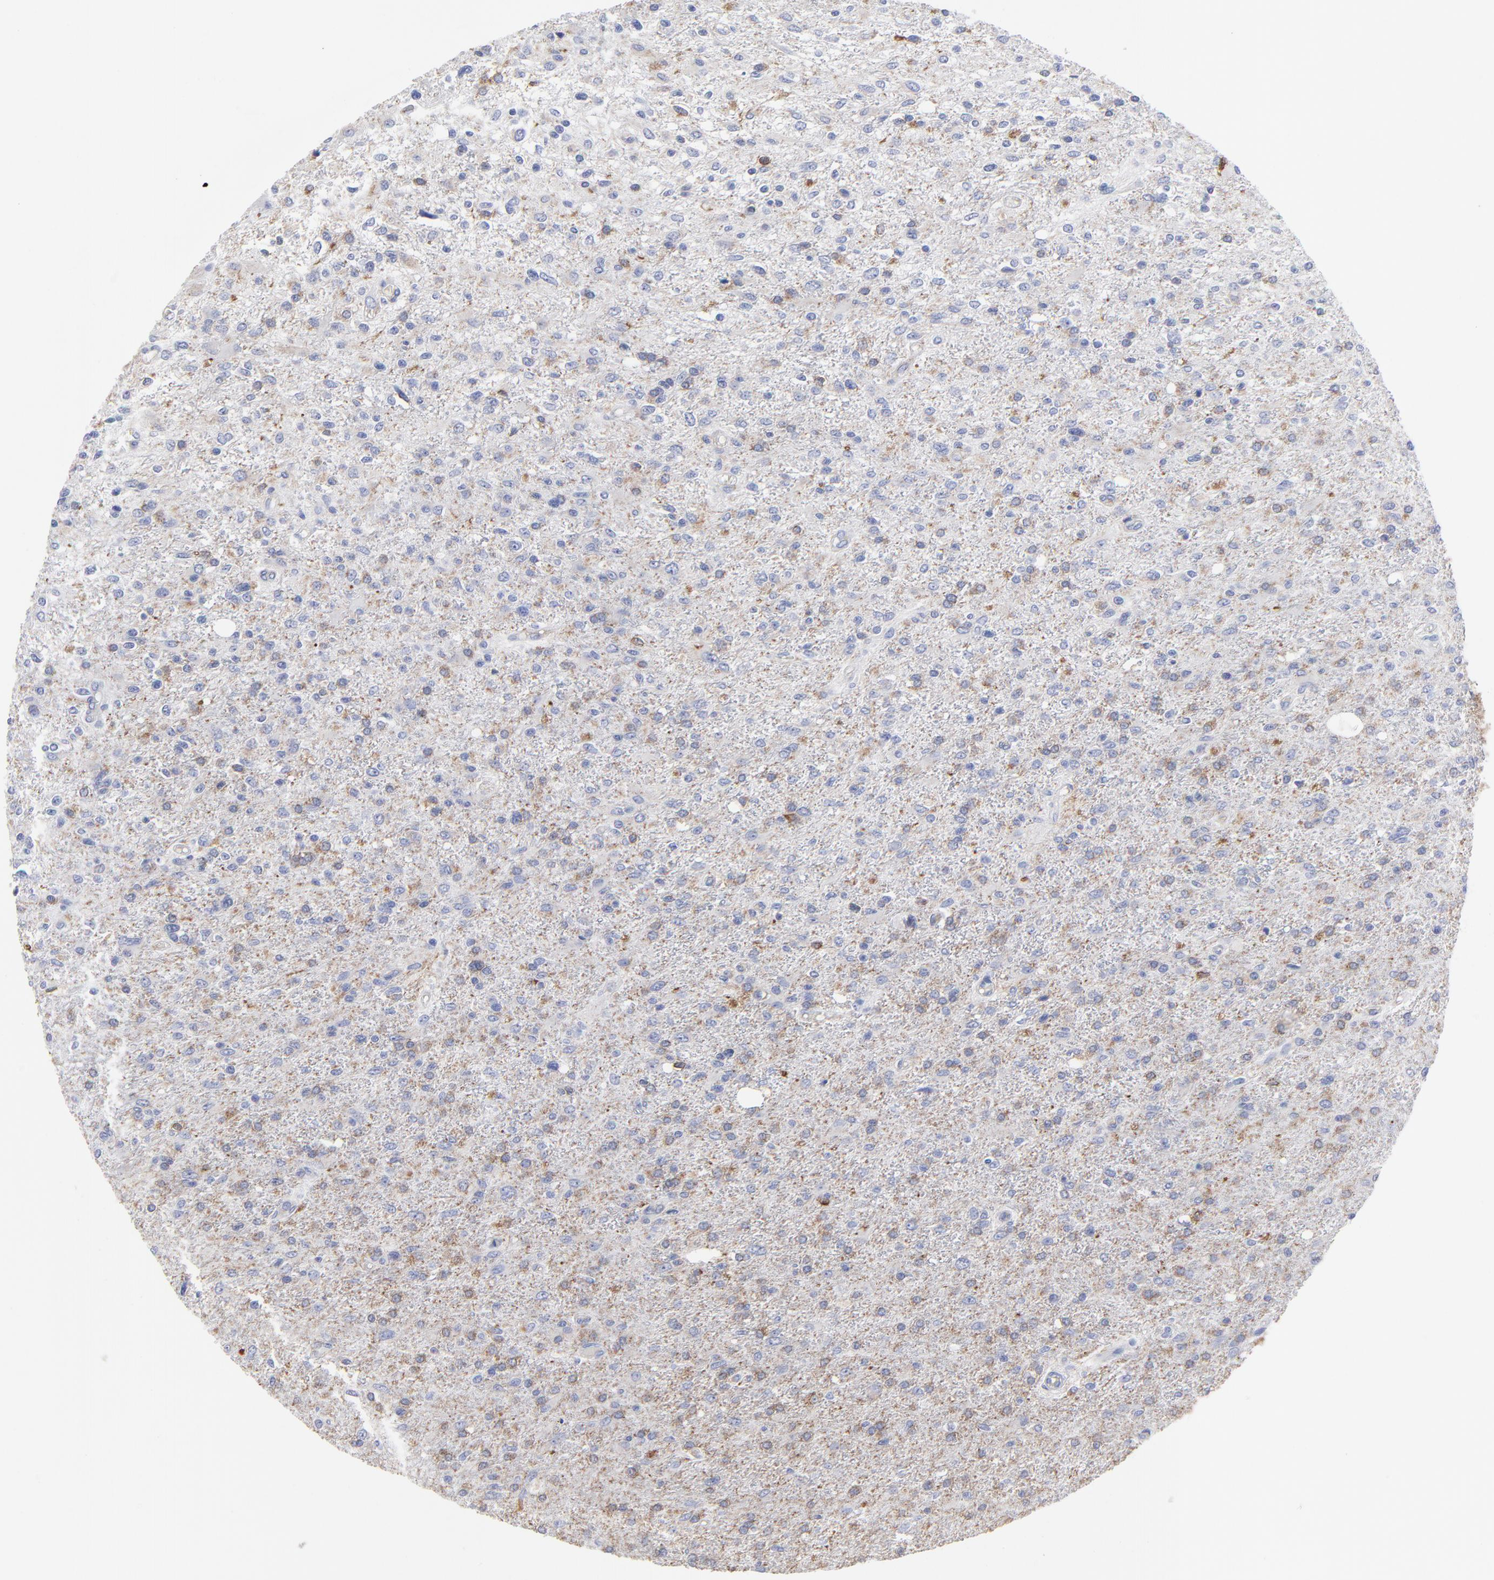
{"staining": {"intensity": "moderate", "quantity": "<25%", "location": "cytoplasmic/membranous"}, "tissue": "glioma", "cell_type": "Tumor cells", "image_type": "cancer", "snomed": [{"axis": "morphology", "description": "Glioma, malignant, High grade"}, {"axis": "topography", "description": "Cerebral cortex"}], "caption": "Immunohistochemistry (DAB) staining of human high-grade glioma (malignant) reveals moderate cytoplasmic/membranous protein staining in about <25% of tumor cells.", "gene": "CNTN3", "patient": {"sex": "male", "age": 76}}